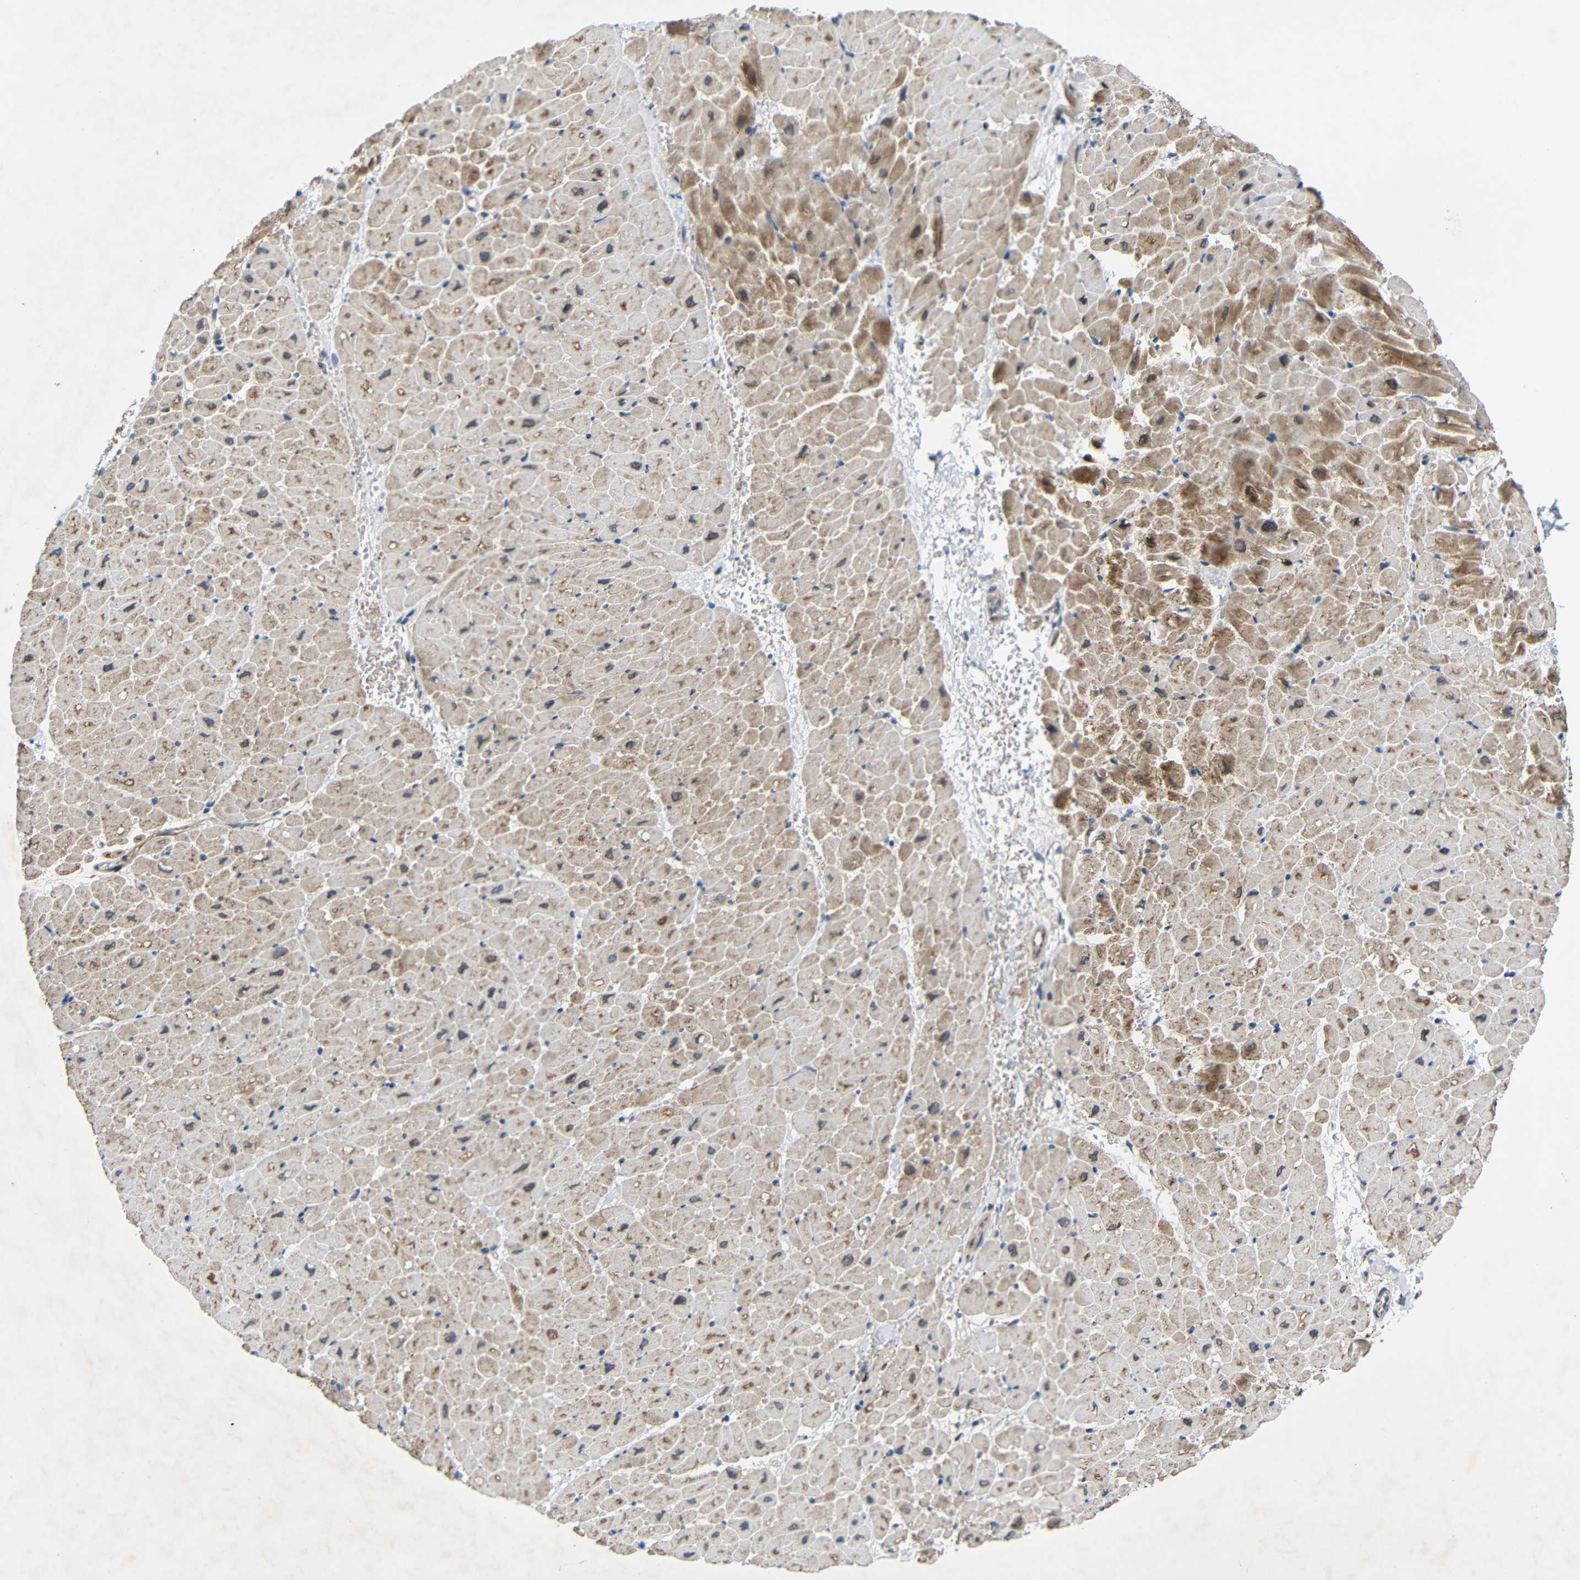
{"staining": {"intensity": "moderate", "quantity": ">75%", "location": "cytoplasmic/membranous"}, "tissue": "heart muscle", "cell_type": "Cardiomyocytes", "image_type": "normal", "snomed": [{"axis": "morphology", "description": "Normal tissue, NOS"}, {"axis": "topography", "description": "Heart"}], "caption": "The image exhibits immunohistochemical staining of normal heart muscle. There is moderate cytoplasmic/membranous positivity is appreciated in approximately >75% of cardiomyocytes.", "gene": "TMEM25", "patient": {"sex": "male", "age": 45}}